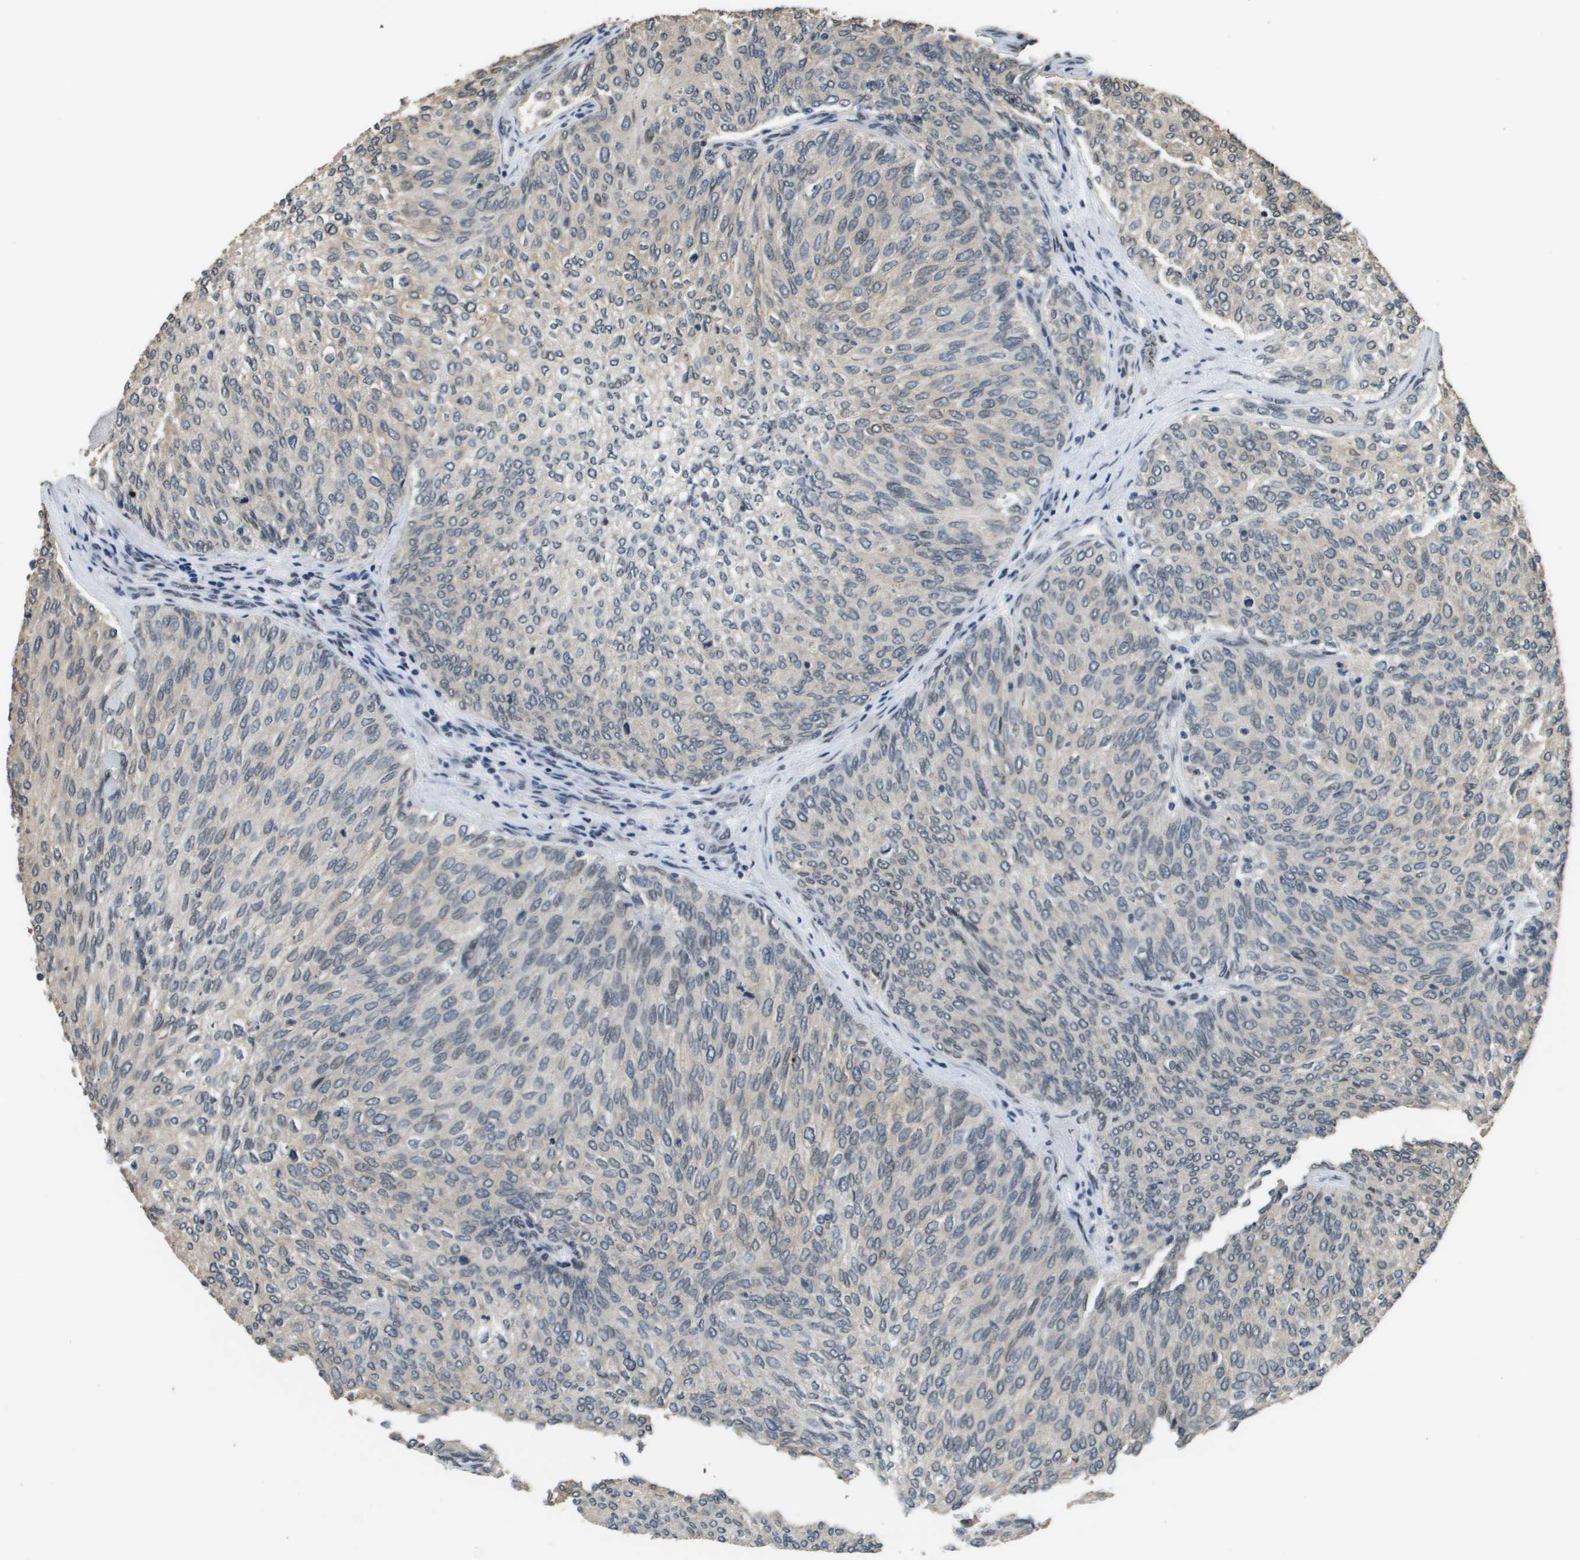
{"staining": {"intensity": "weak", "quantity": "<25%", "location": "cytoplasmic/membranous"}, "tissue": "urothelial cancer", "cell_type": "Tumor cells", "image_type": "cancer", "snomed": [{"axis": "morphology", "description": "Urothelial carcinoma, Low grade"}, {"axis": "topography", "description": "Urinary bladder"}], "caption": "This is an immunohistochemistry photomicrograph of urothelial cancer. There is no expression in tumor cells.", "gene": "FANCC", "patient": {"sex": "female", "age": 79}}